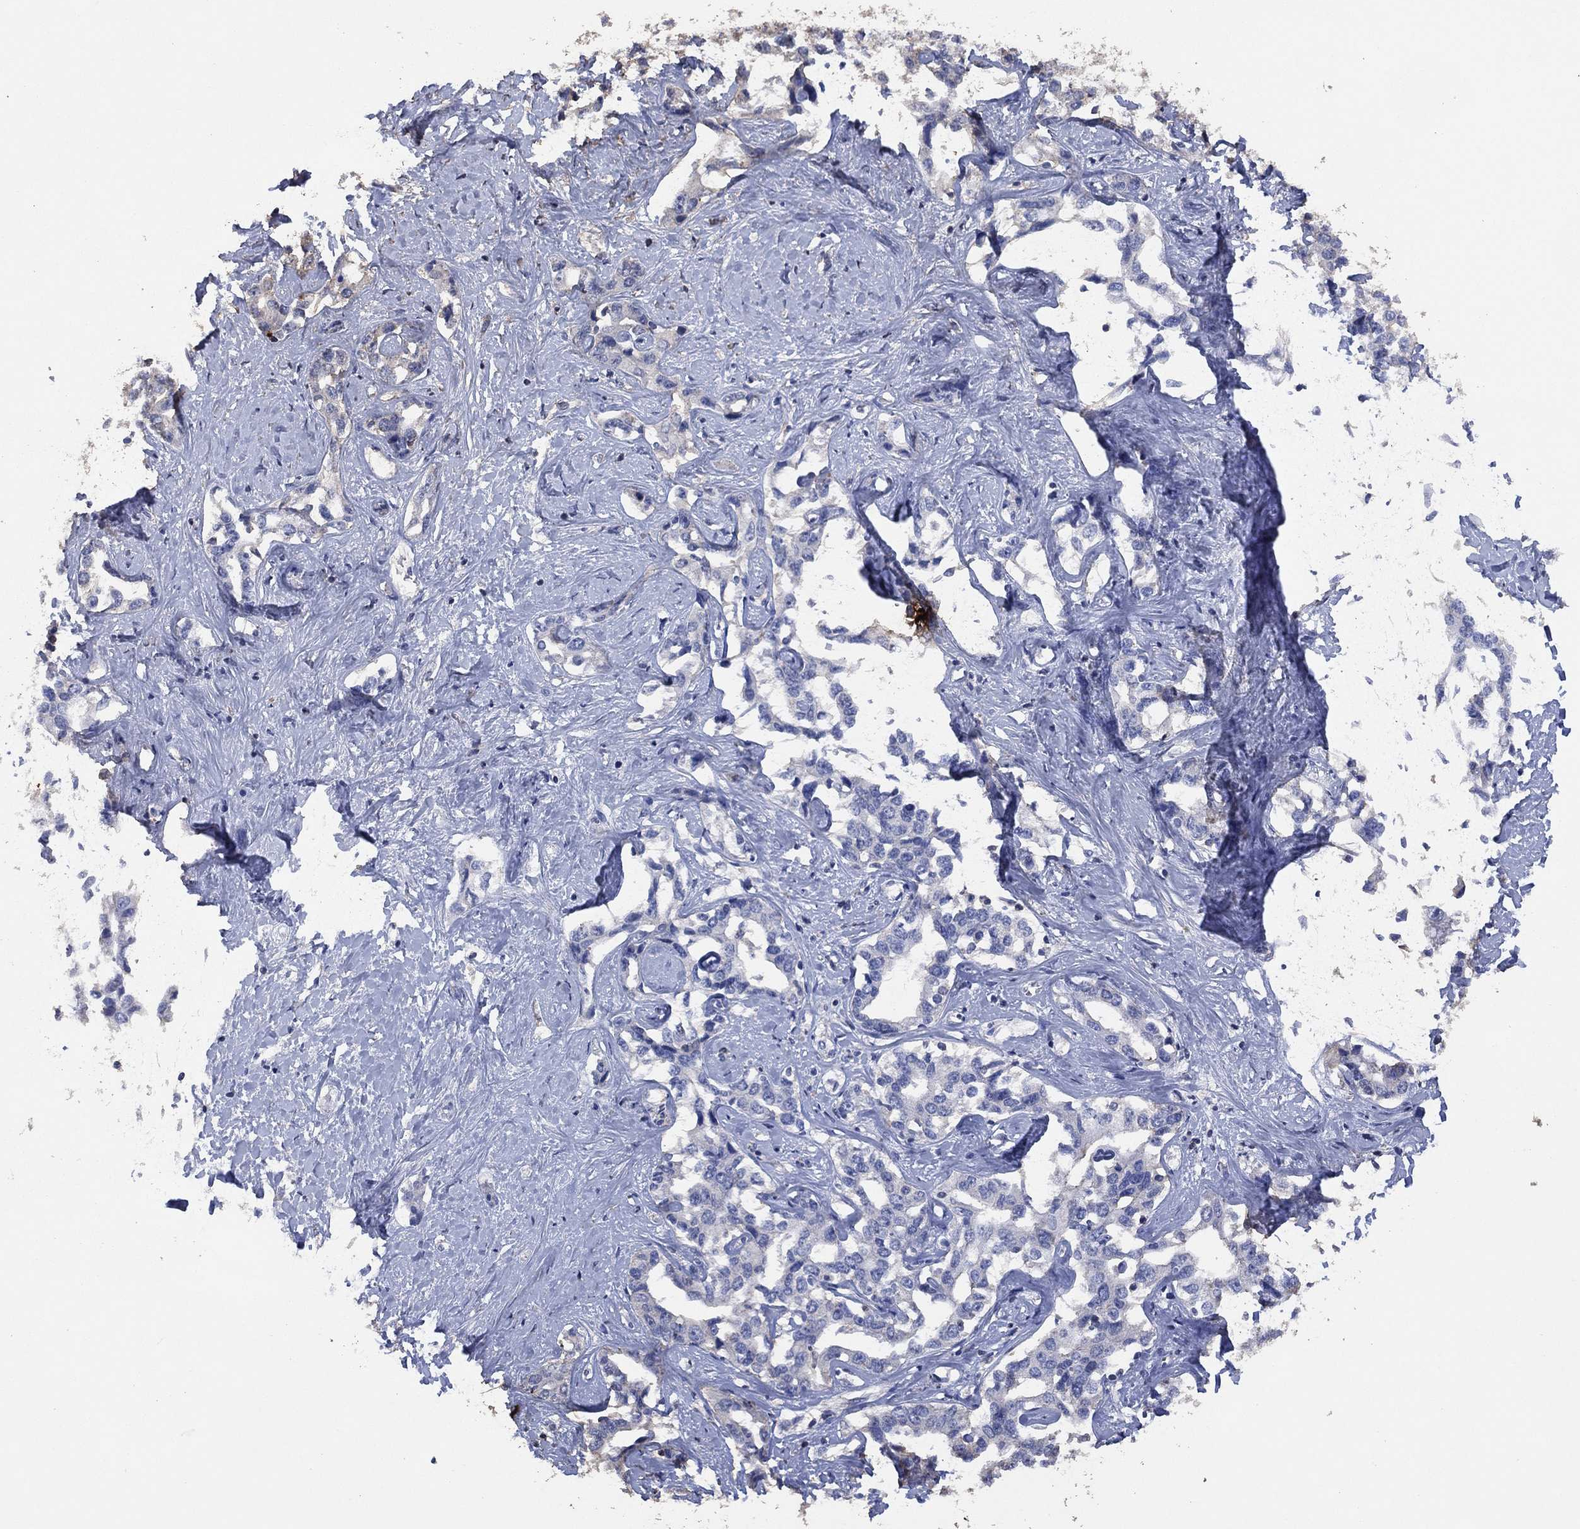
{"staining": {"intensity": "negative", "quantity": "none", "location": "none"}, "tissue": "liver cancer", "cell_type": "Tumor cells", "image_type": "cancer", "snomed": [{"axis": "morphology", "description": "Cholangiocarcinoma"}, {"axis": "topography", "description": "Liver"}], "caption": "IHC micrograph of human liver cancer (cholangiocarcinoma) stained for a protein (brown), which displays no positivity in tumor cells.", "gene": "ADPRHL1", "patient": {"sex": "male", "age": 59}}